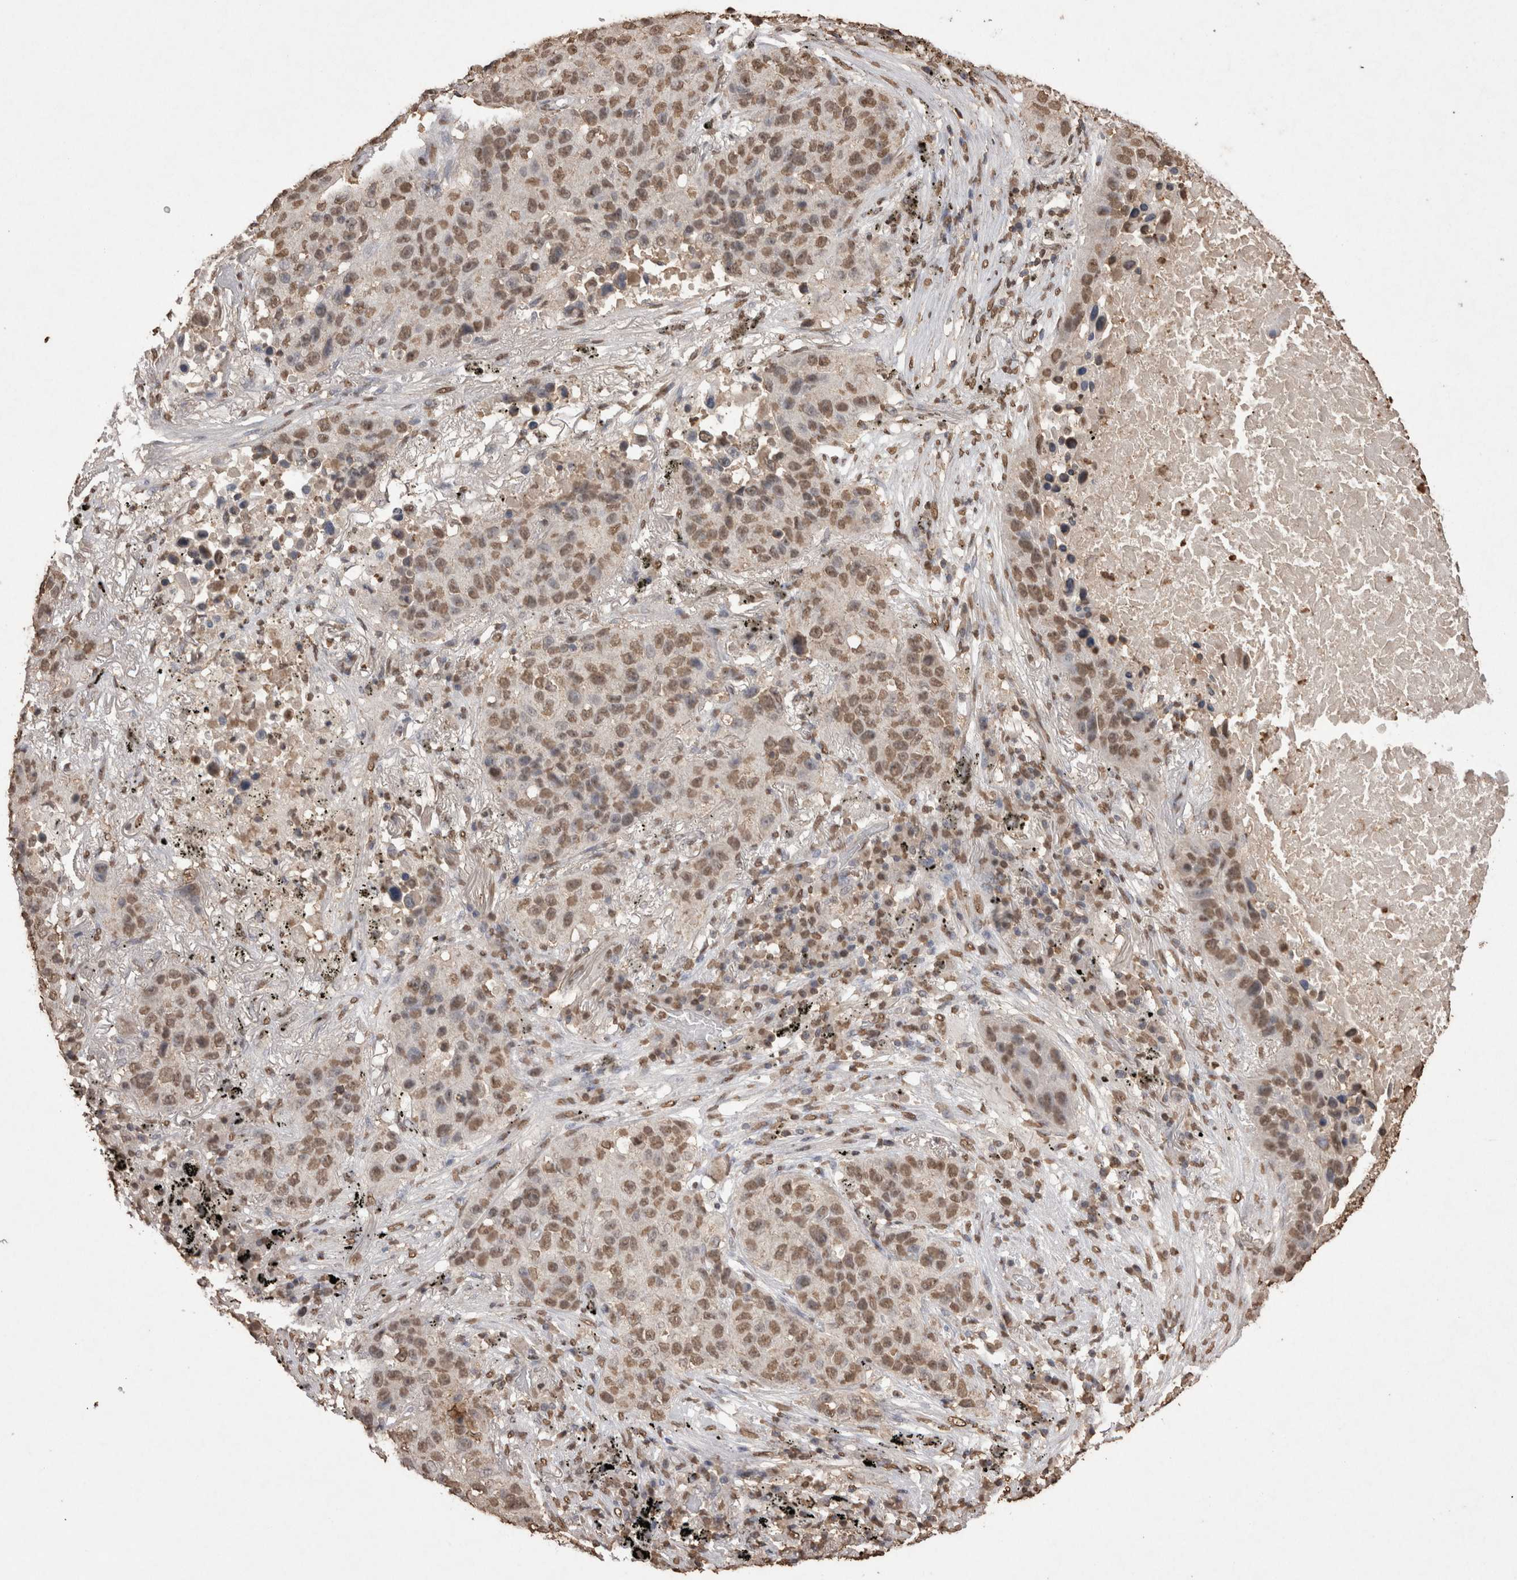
{"staining": {"intensity": "moderate", "quantity": ">75%", "location": "nuclear"}, "tissue": "lung cancer", "cell_type": "Tumor cells", "image_type": "cancer", "snomed": [{"axis": "morphology", "description": "Squamous cell carcinoma, NOS"}, {"axis": "topography", "description": "Lung"}], "caption": "A brown stain shows moderate nuclear staining of a protein in human squamous cell carcinoma (lung) tumor cells.", "gene": "POU5F1", "patient": {"sex": "male", "age": 57}}